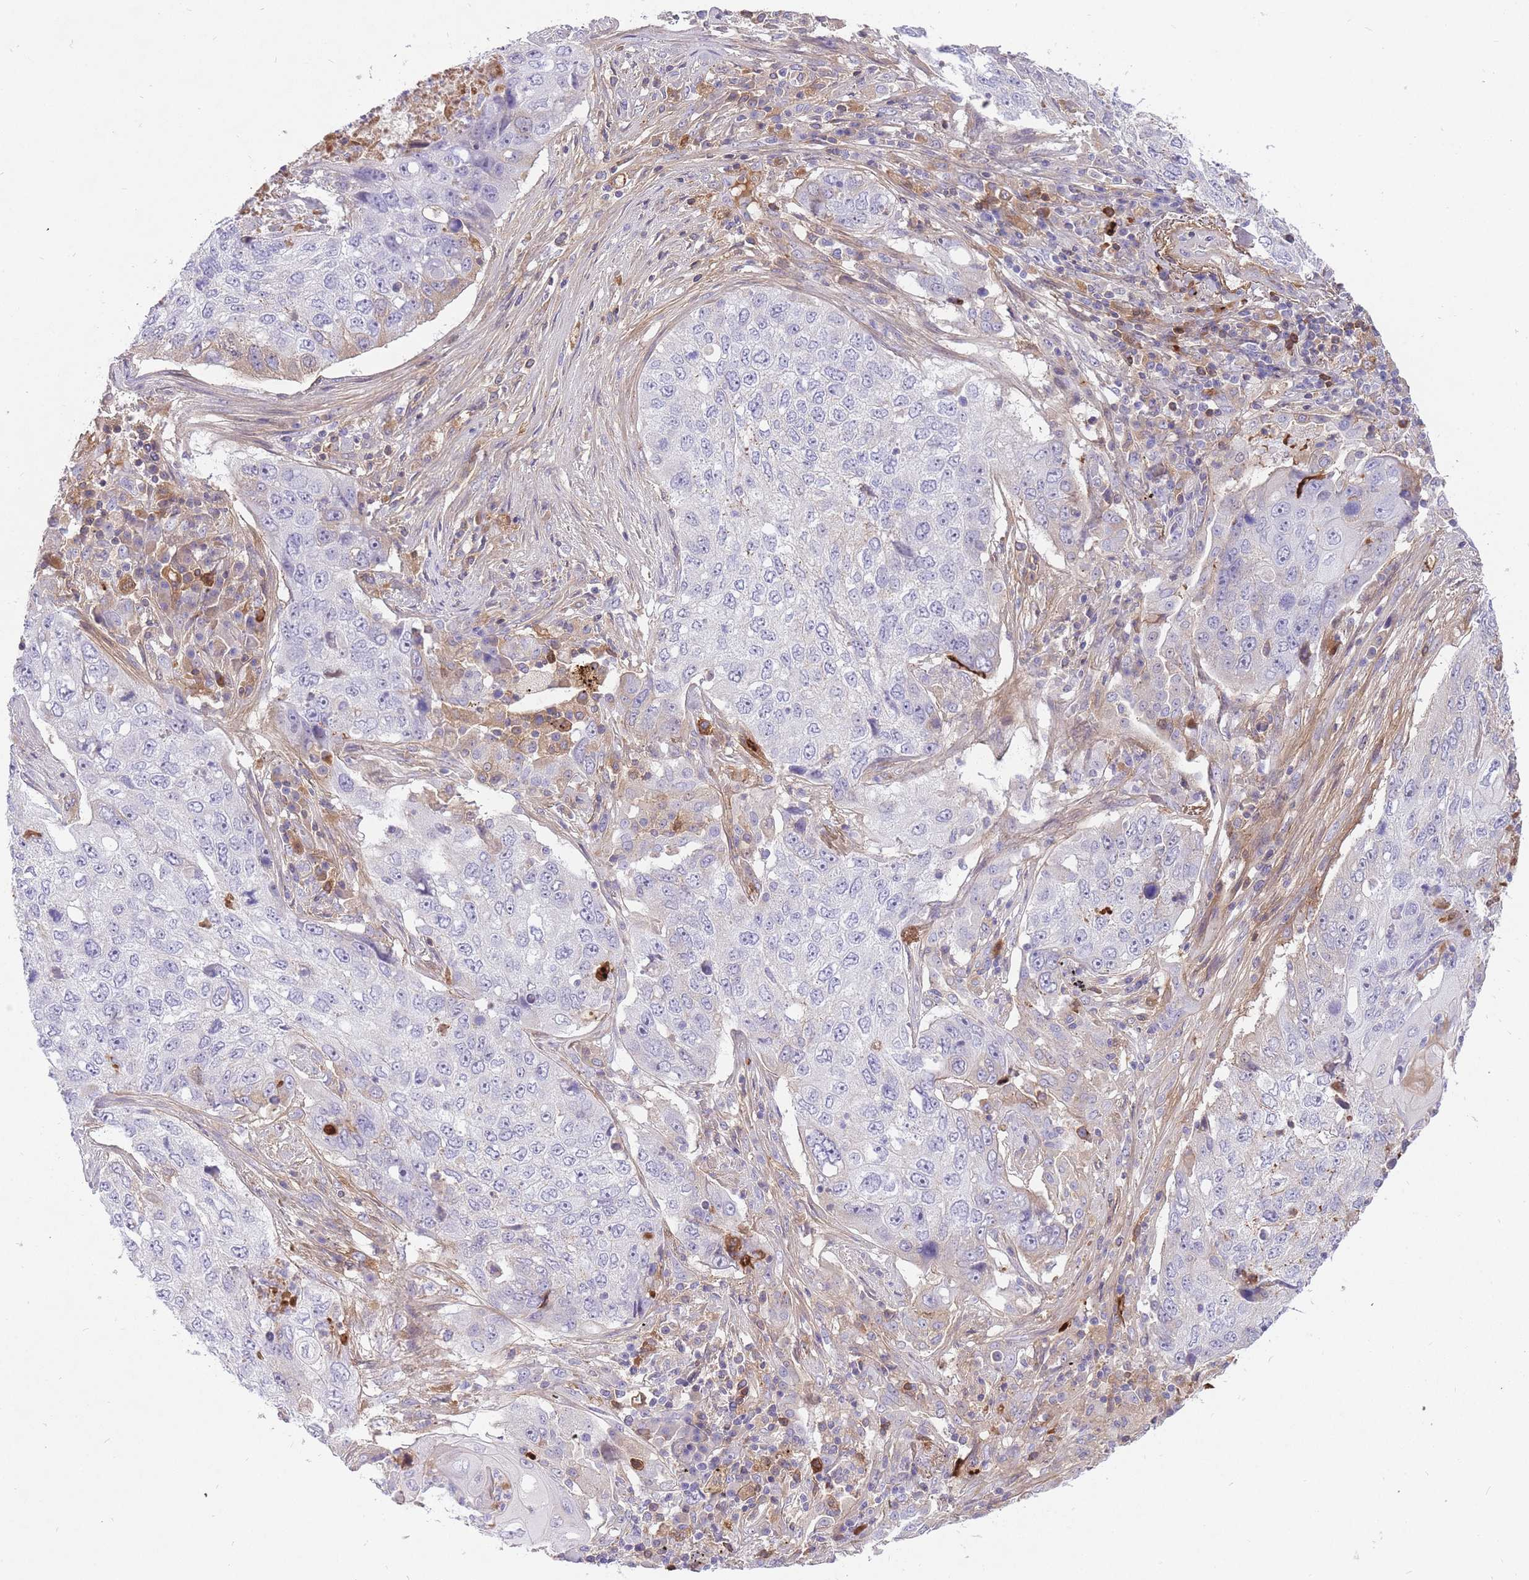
{"staining": {"intensity": "weak", "quantity": "<25%", "location": "cytoplasmic/membranous"}, "tissue": "lung cancer", "cell_type": "Tumor cells", "image_type": "cancer", "snomed": [{"axis": "morphology", "description": "Squamous cell carcinoma, NOS"}, {"axis": "topography", "description": "Lung"}], "caption": "Human lung squamous cell carcinoma stained for a protein using immunohistochemistry exhibits no expression in tumor cells.", "gene": "HRG", "patient": {"sex": "female", "age": 63}}